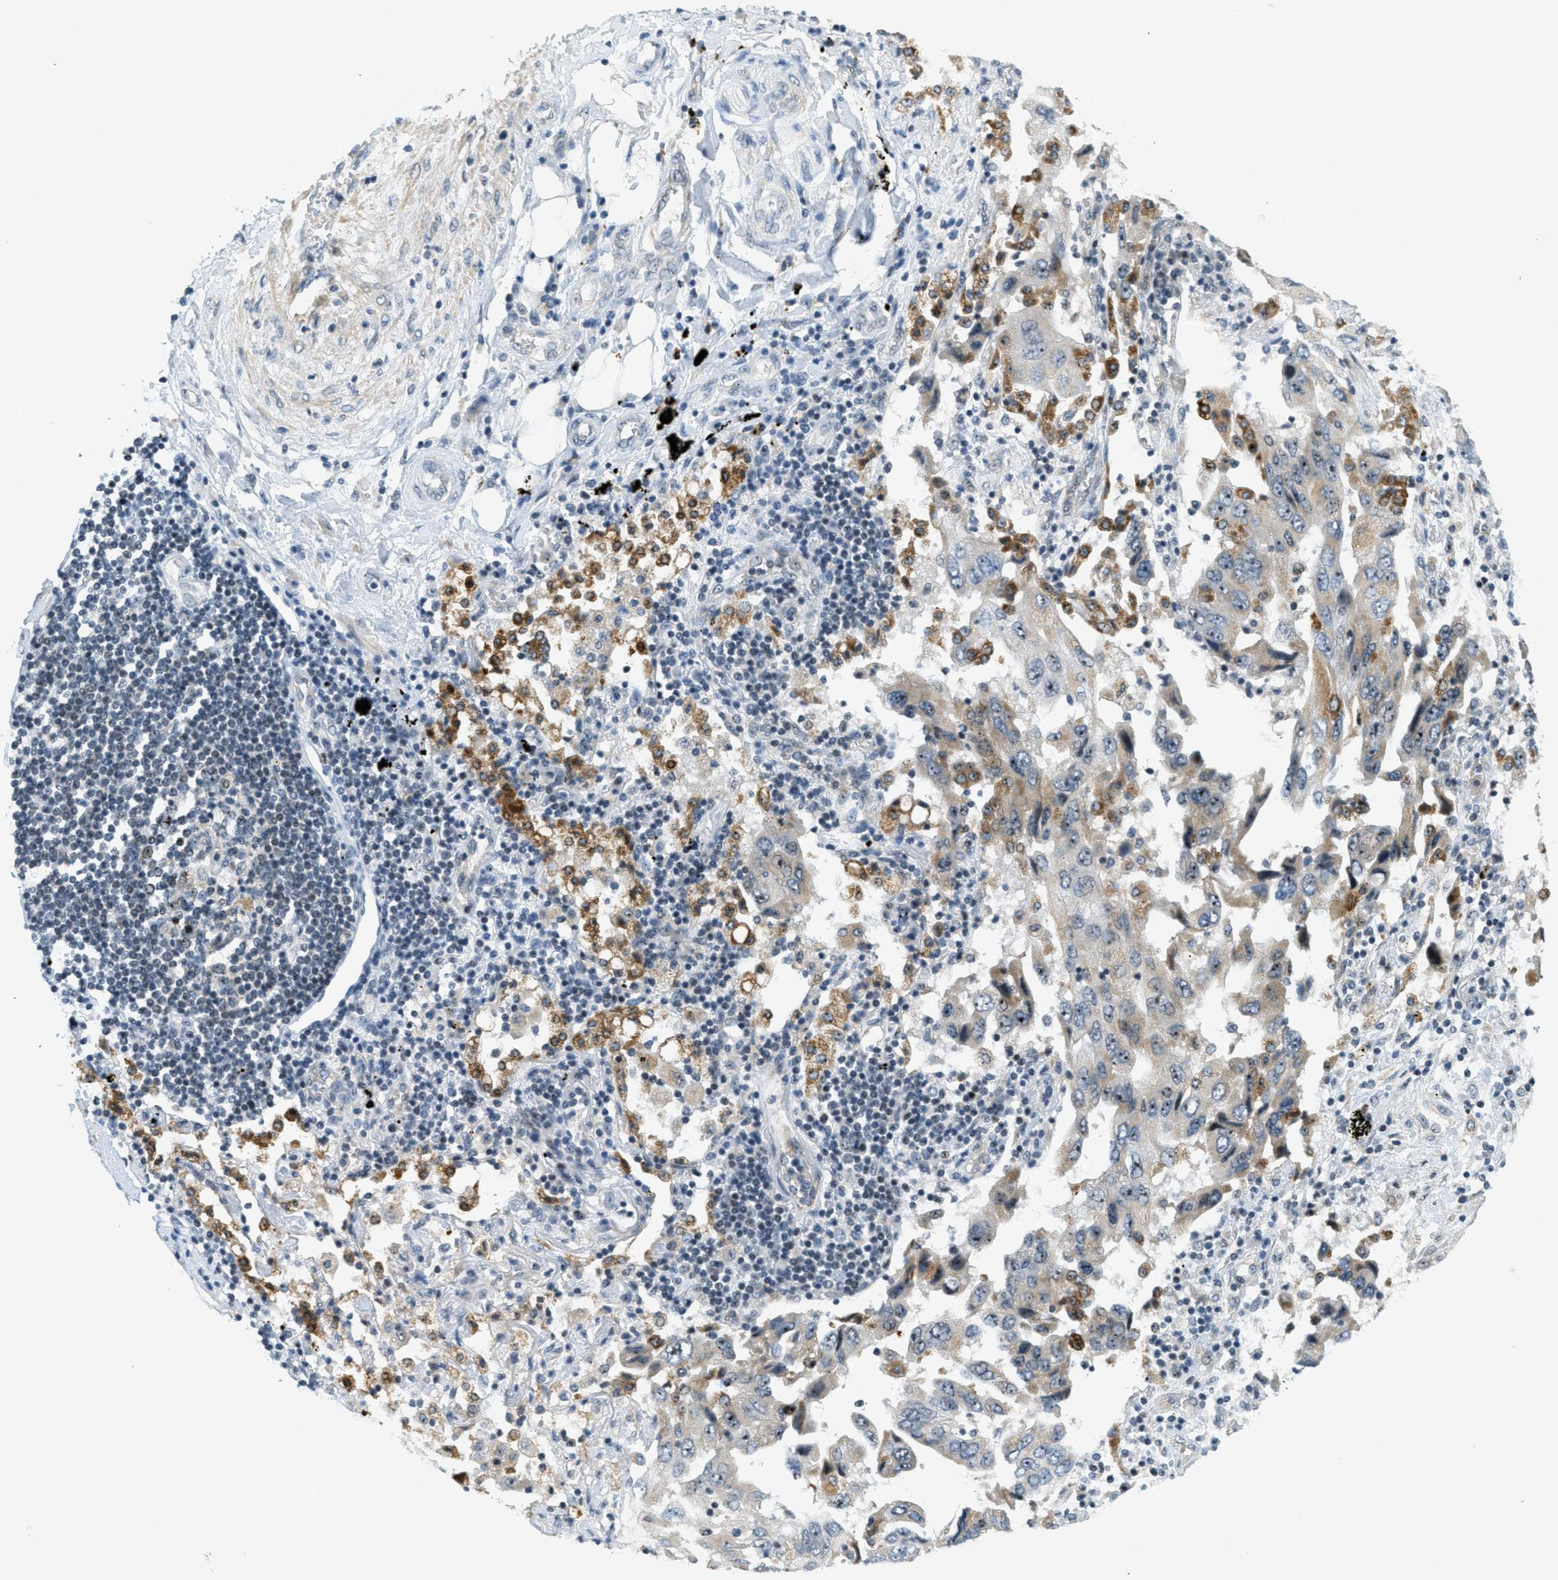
{"staining": {"intensity": "weak", "quantity": "25%-75%", "location": "cytoplasmic/membranous,nuclear"}, "tissue": "lung cancer", "cell_type": "Tumor cells", "image_type": "cancer", "snomed": [{"axis": "morphology", "description": "Adenocarcinoma, NOS"}, {"axis": "topography", "description": "Lung"}], "caption": "Lung adenocarcinoma tissue demonstrates weak cytoplasmic/membranous and nuclear positivity in approximately 25%-75% of tumor cells, visualized by immunohistochemistry.", "gene": "DDX47", "patient": {"sex": "female", "age": 65}}